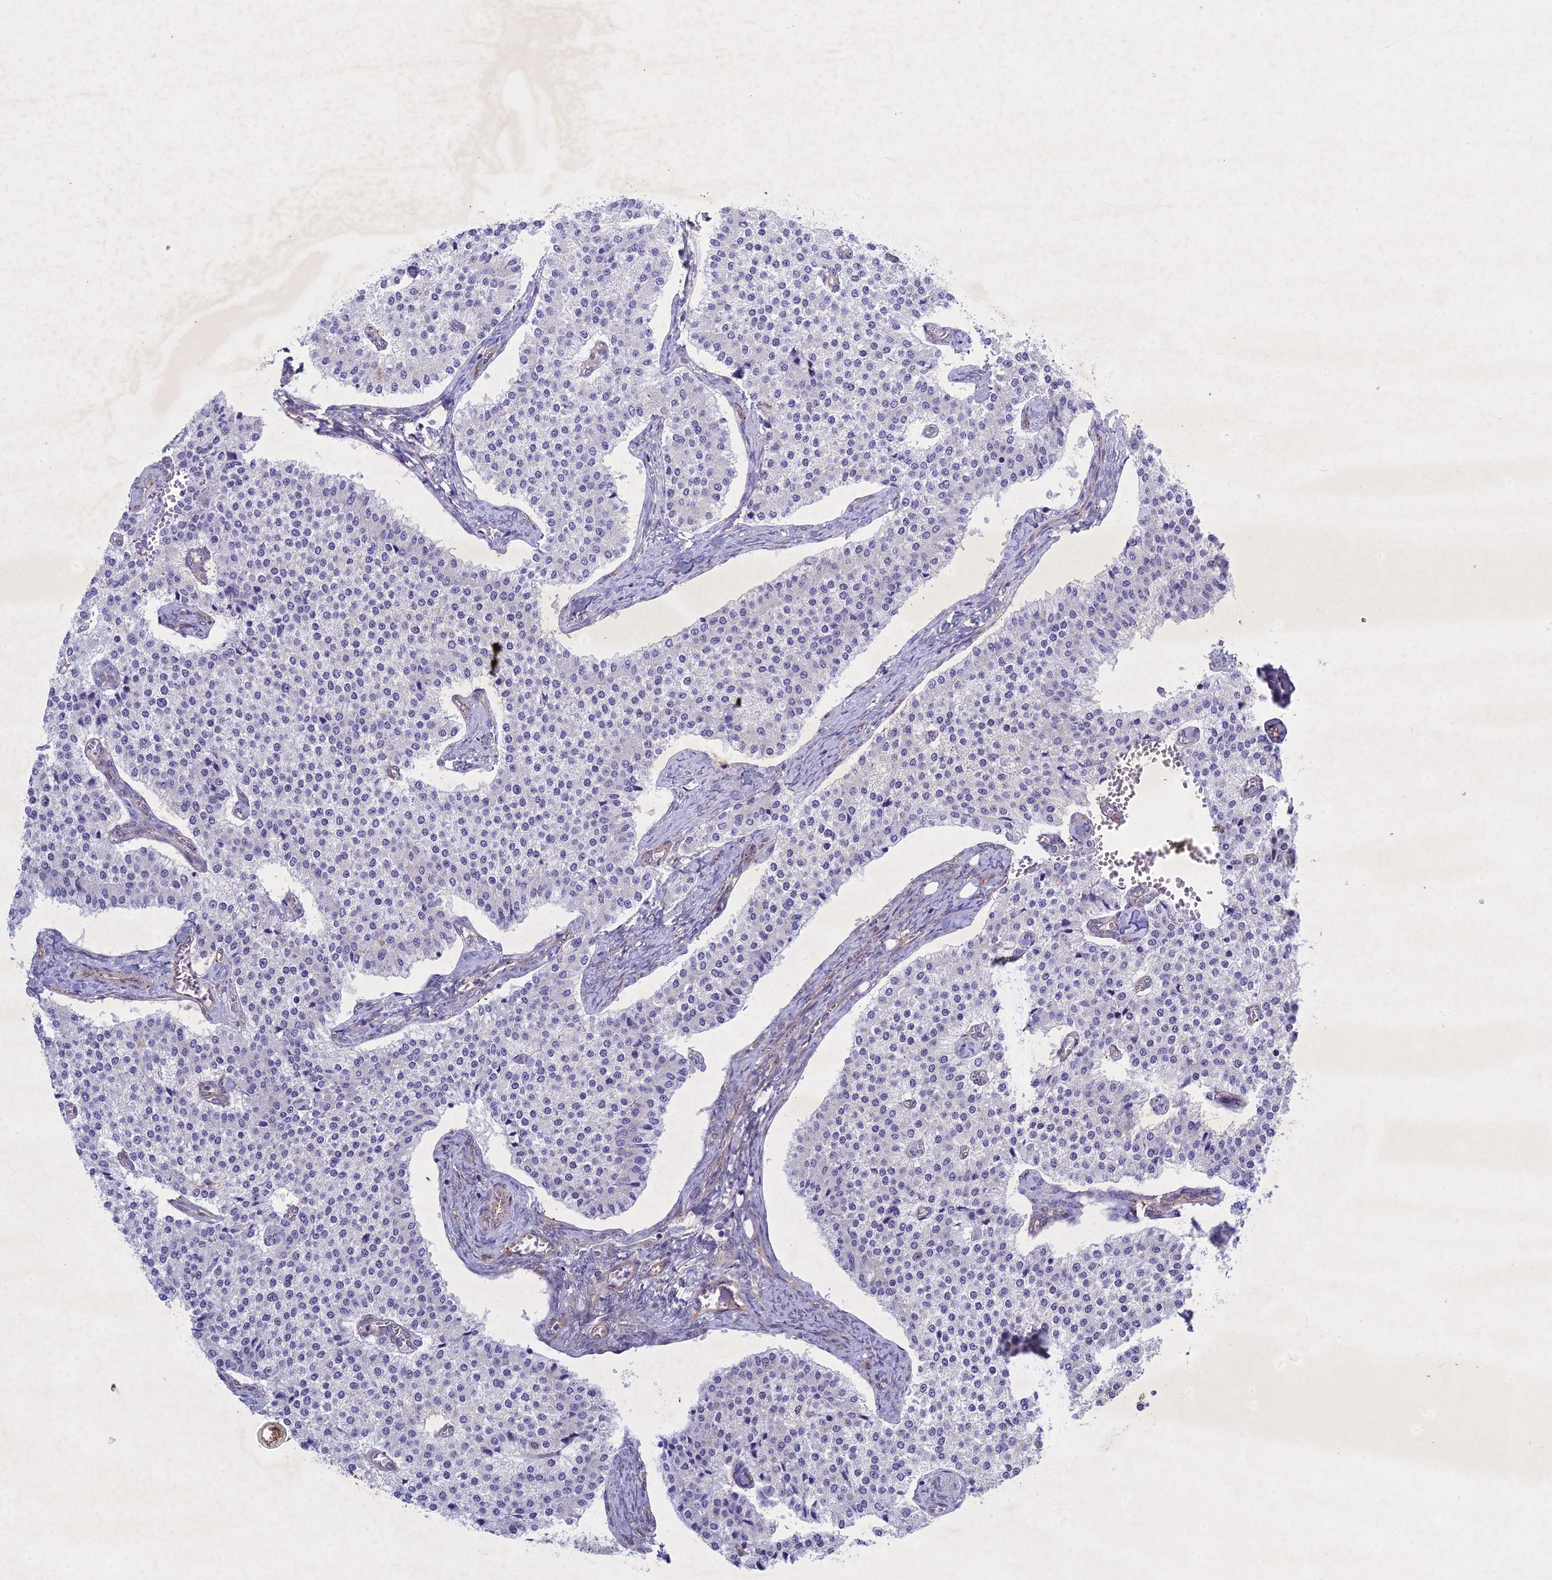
{"staining": {"intensity": "negative", "quantity": "none", "location": "none"}, "tissue": "carcinoid", "cell_type": "Tumor cells", "image_type": "cancer", "snomed": [{"axis": "morphology", "description": "Carcinoid, malignant, NOS"}, {"axis": "topography", "description": "Colon"}], "caption": "Tumor cells show no significant protein staining in malignant carcinoid. The staining was performed using DAB (3,3'-diaminobenzidine) to visualize the protein expression in brown, while the nuclei were stained in blue with hematoxylin (Magnification: 20x).", "gene": "PTHLH", "patient": {"sex": "female", "age": 52}}